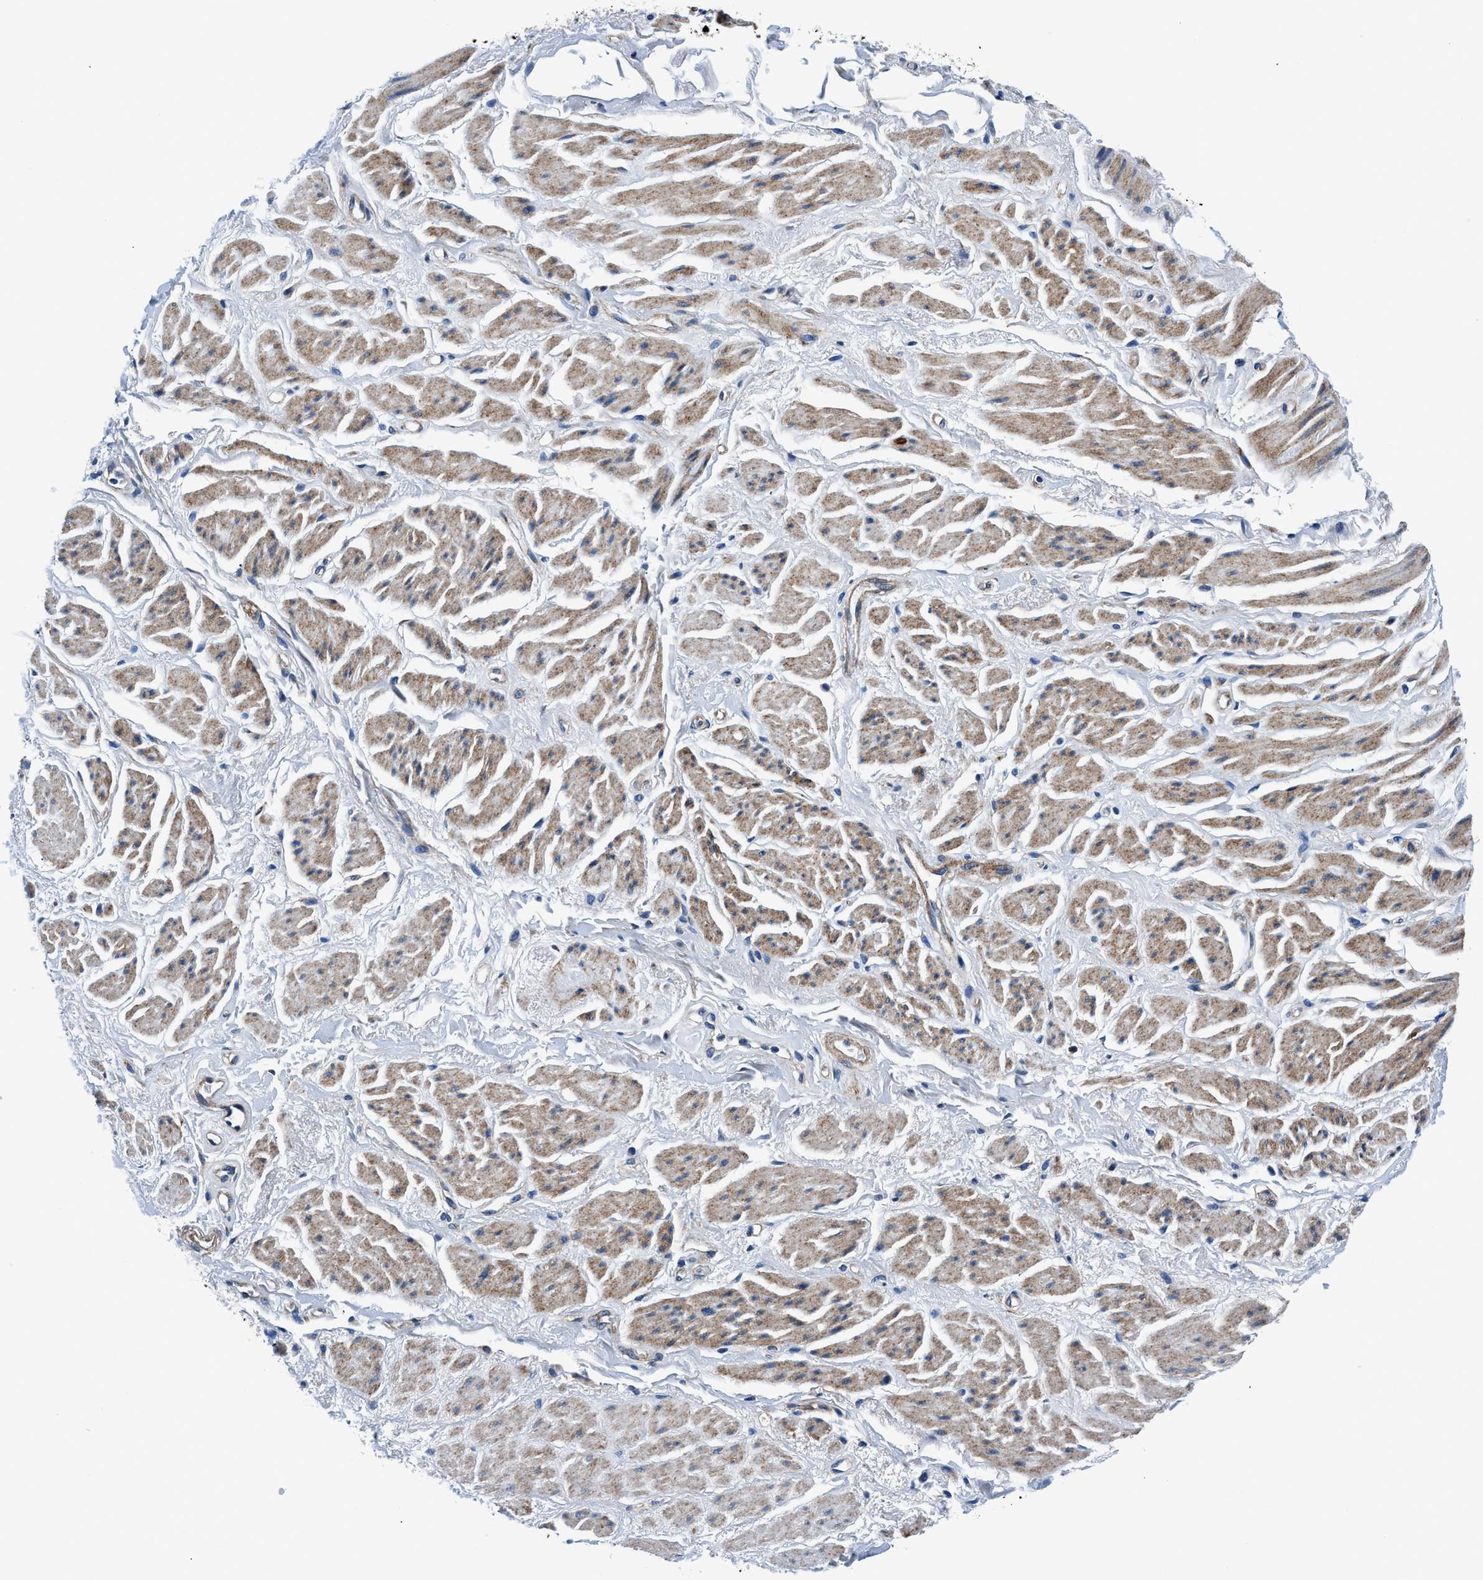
{"staining": {"intensity": "negative", "quantity": "none", "location": "none"}, "tissue": "adipose tissue", "cell_type": "Adipocytes", "image_type": "normal", "snomed": [{"axis": "morphology", "description": "Normal tissue, NOS"}, {"axis": "topography", "description": "Soft tissue"}, {"axis": "topography", "description": "Peripheral nerve tissue"}], "caption": "High power microscopy image of an immunohistochemistry (IHC) micrograph of normal adipose tissue, revealing no significant positivity in adipocytes.", "gene": "DAG1", "patient": {"sex": "female", "age": 71}}